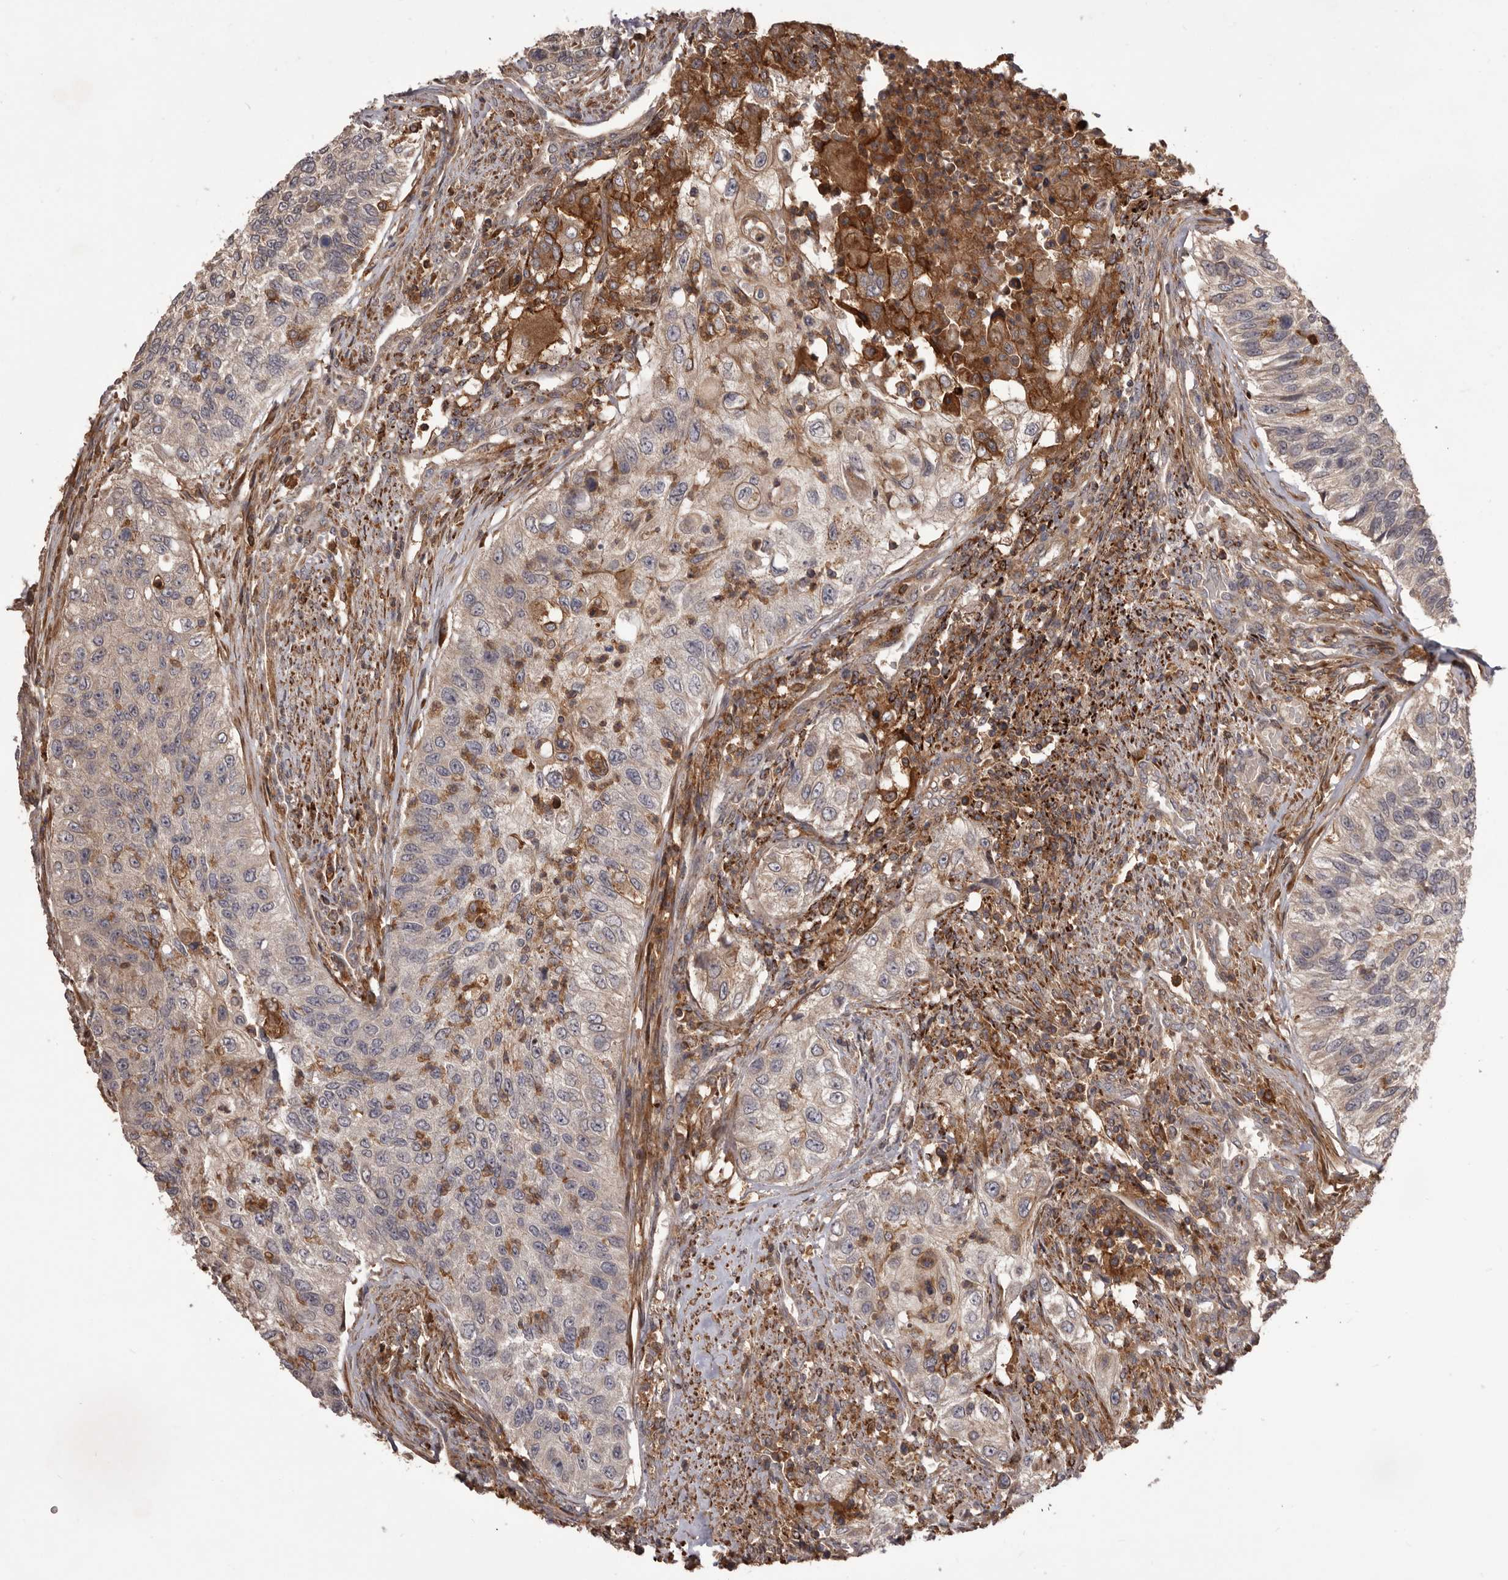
{"staining": {"intensity": "negative", "quantity": "none", "location": "none"}, "tissue": "urothelial cancer", "cell_type": "Tumor cells", "image_type": "cancer", "snomed": [{"axis": "morphology", "description": "Urothelial carcinoma, High grade"}, {"axis": "topography", "description": "Urinary bladder"}], "caption": "This photomicrograph is of high-grade urothelial carcinoma stained with immunohistochemistry (IHC) to label a protein in brown with the nuclei are counter-stained blue. There is no positivity in tumor cells.", "gene": "GLIPR2", "patient": {"sex": "female", "age": 60}}